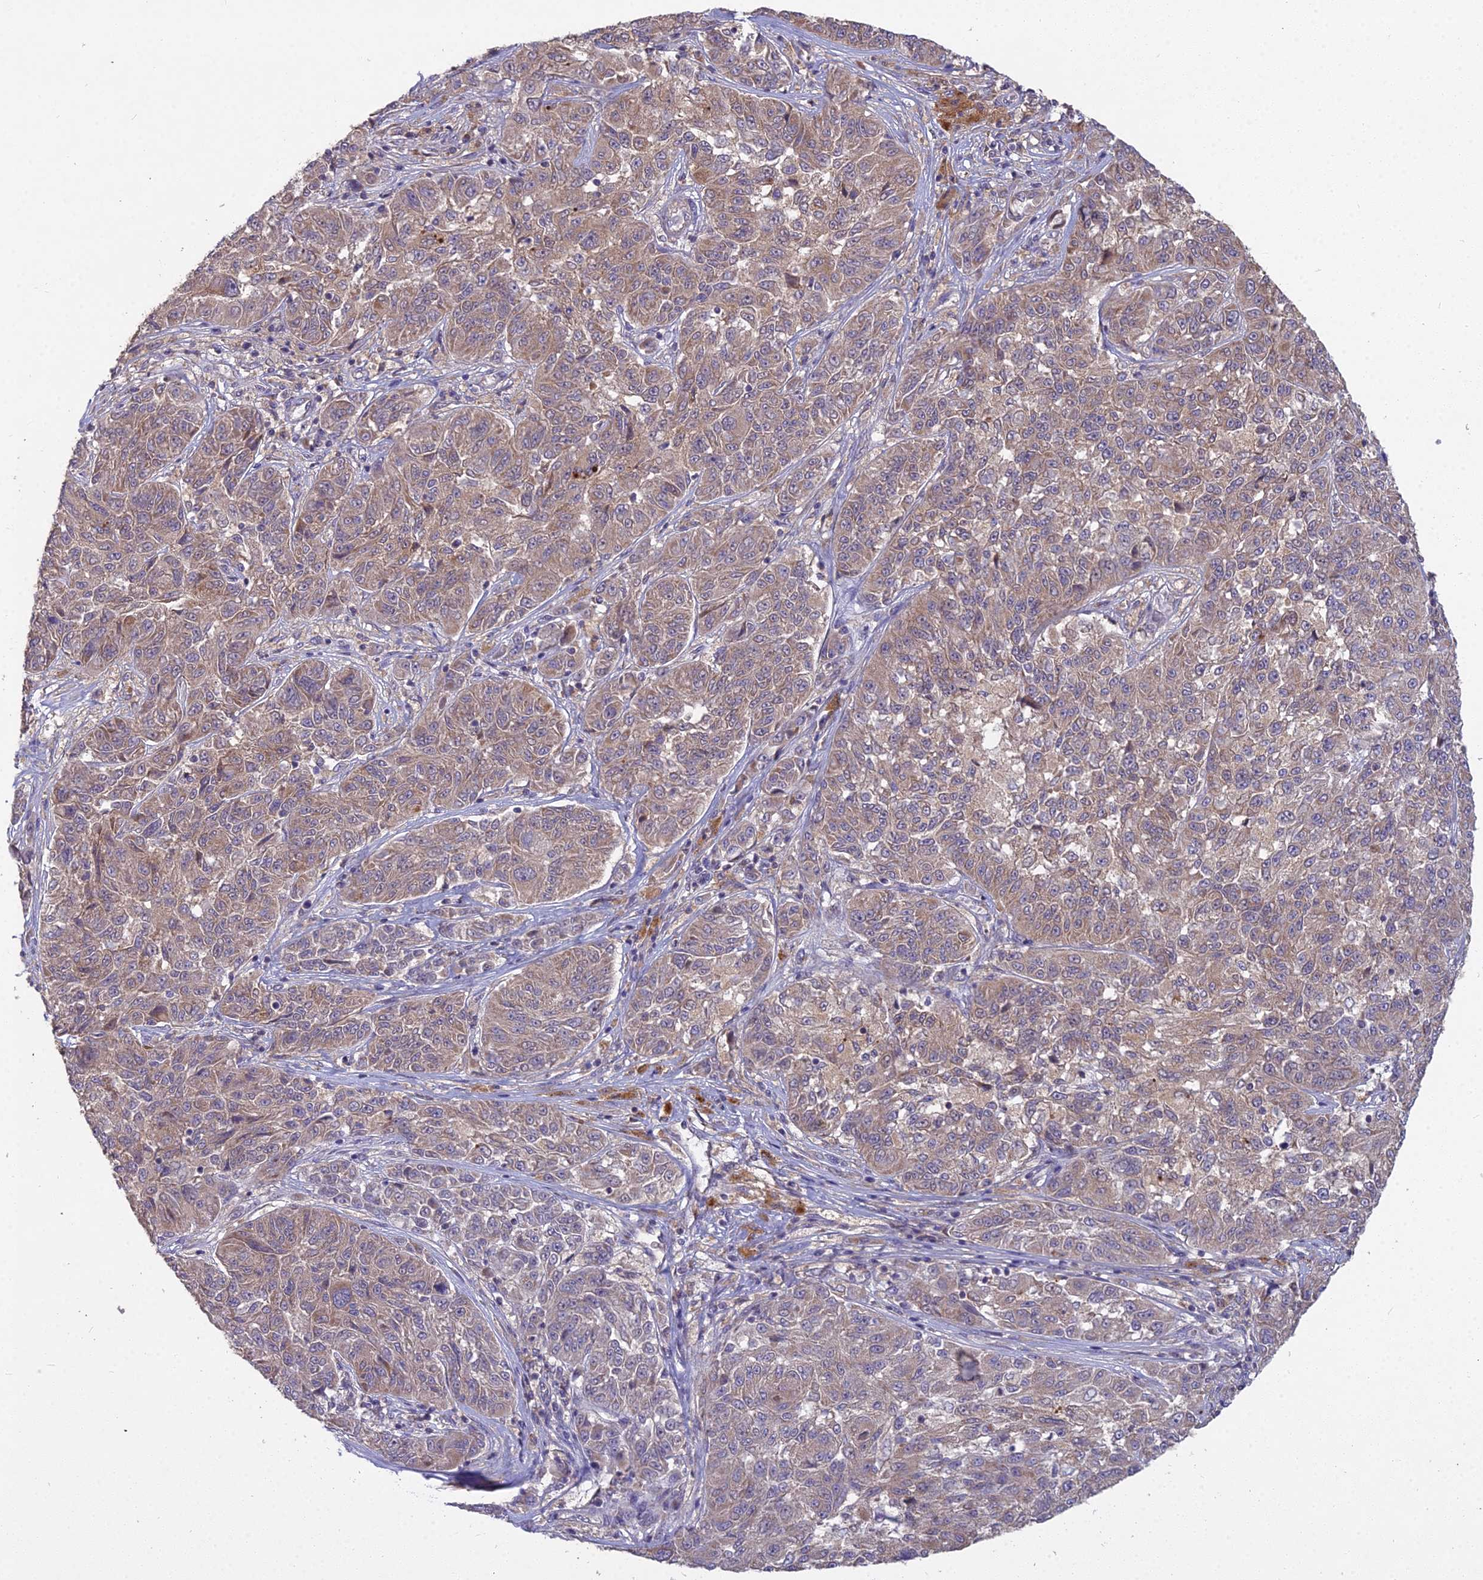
{"staining": {"intensity": "moderate", "quantity": ">75%", "location": "cytoplasmic/membranous"}, "tissue": "melanoma", "cell_type": "Tumor cells", "image_type": "cancer", "snomed": [{"axis": "morphology", "description": "Malignant melanoma, NOS"}, {"axis": "topography", "description": "Skin"}], "caption": "Melanoma stained for a protein shows moderate cytoplasmic/membranous positivity in tumor cells.", "gene": "MICU2", "patient": {"sex": "male", "age": 53}}